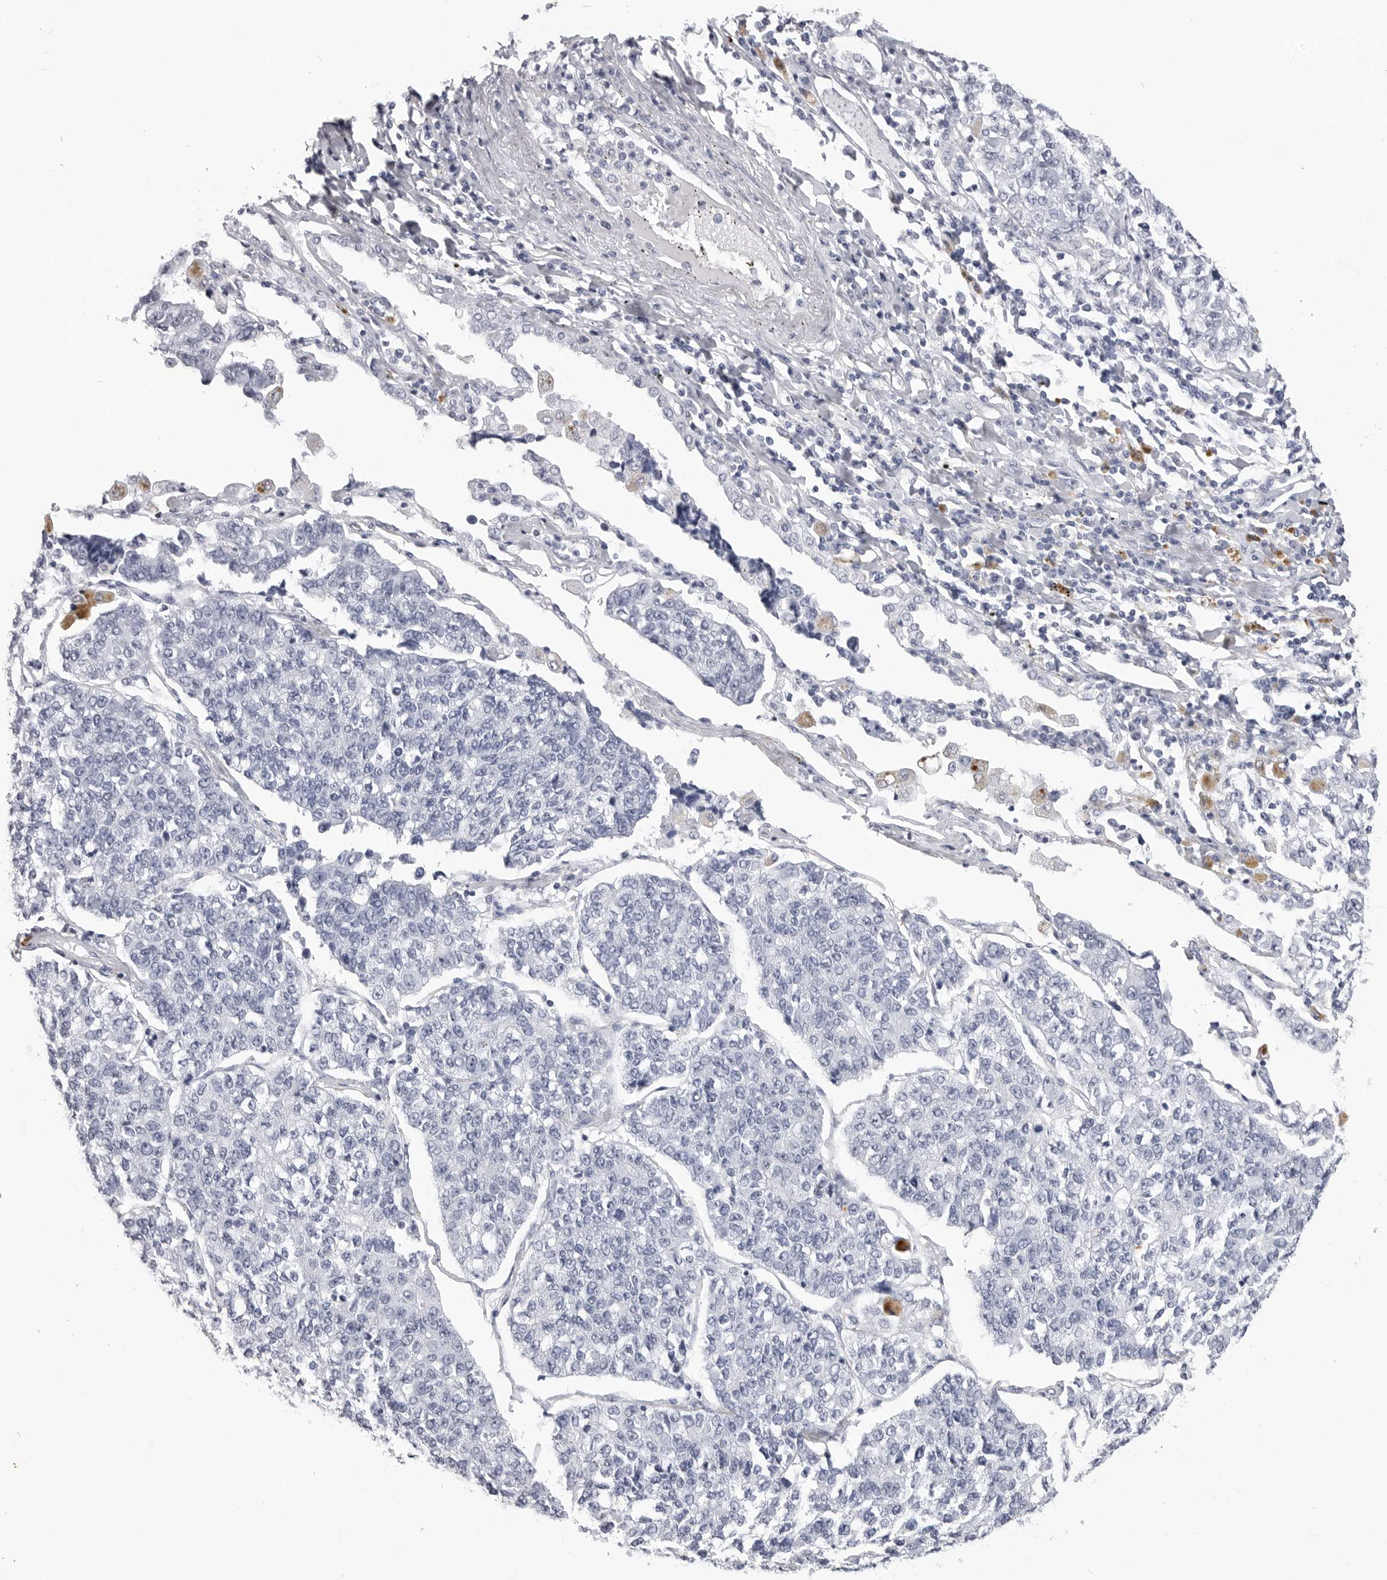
{"staining": {"intensity": "negative", "quantity": "none", "location": "none"}, "tissue": "lung cancer", "cell_type": "Tumor cells", "image_type": "cancer", "snomed": [{"axis": "morphology", "description": "Adenocarcinoma, NOS"}, {"axis": "topography", "description": "Lung"}], "caption": "Immunohistochemical staining of lung cancer demonstrates no significant positivity in tumor cells.", "gene": "LGALS4", "patient": {"sex": "male", "age": 49}}